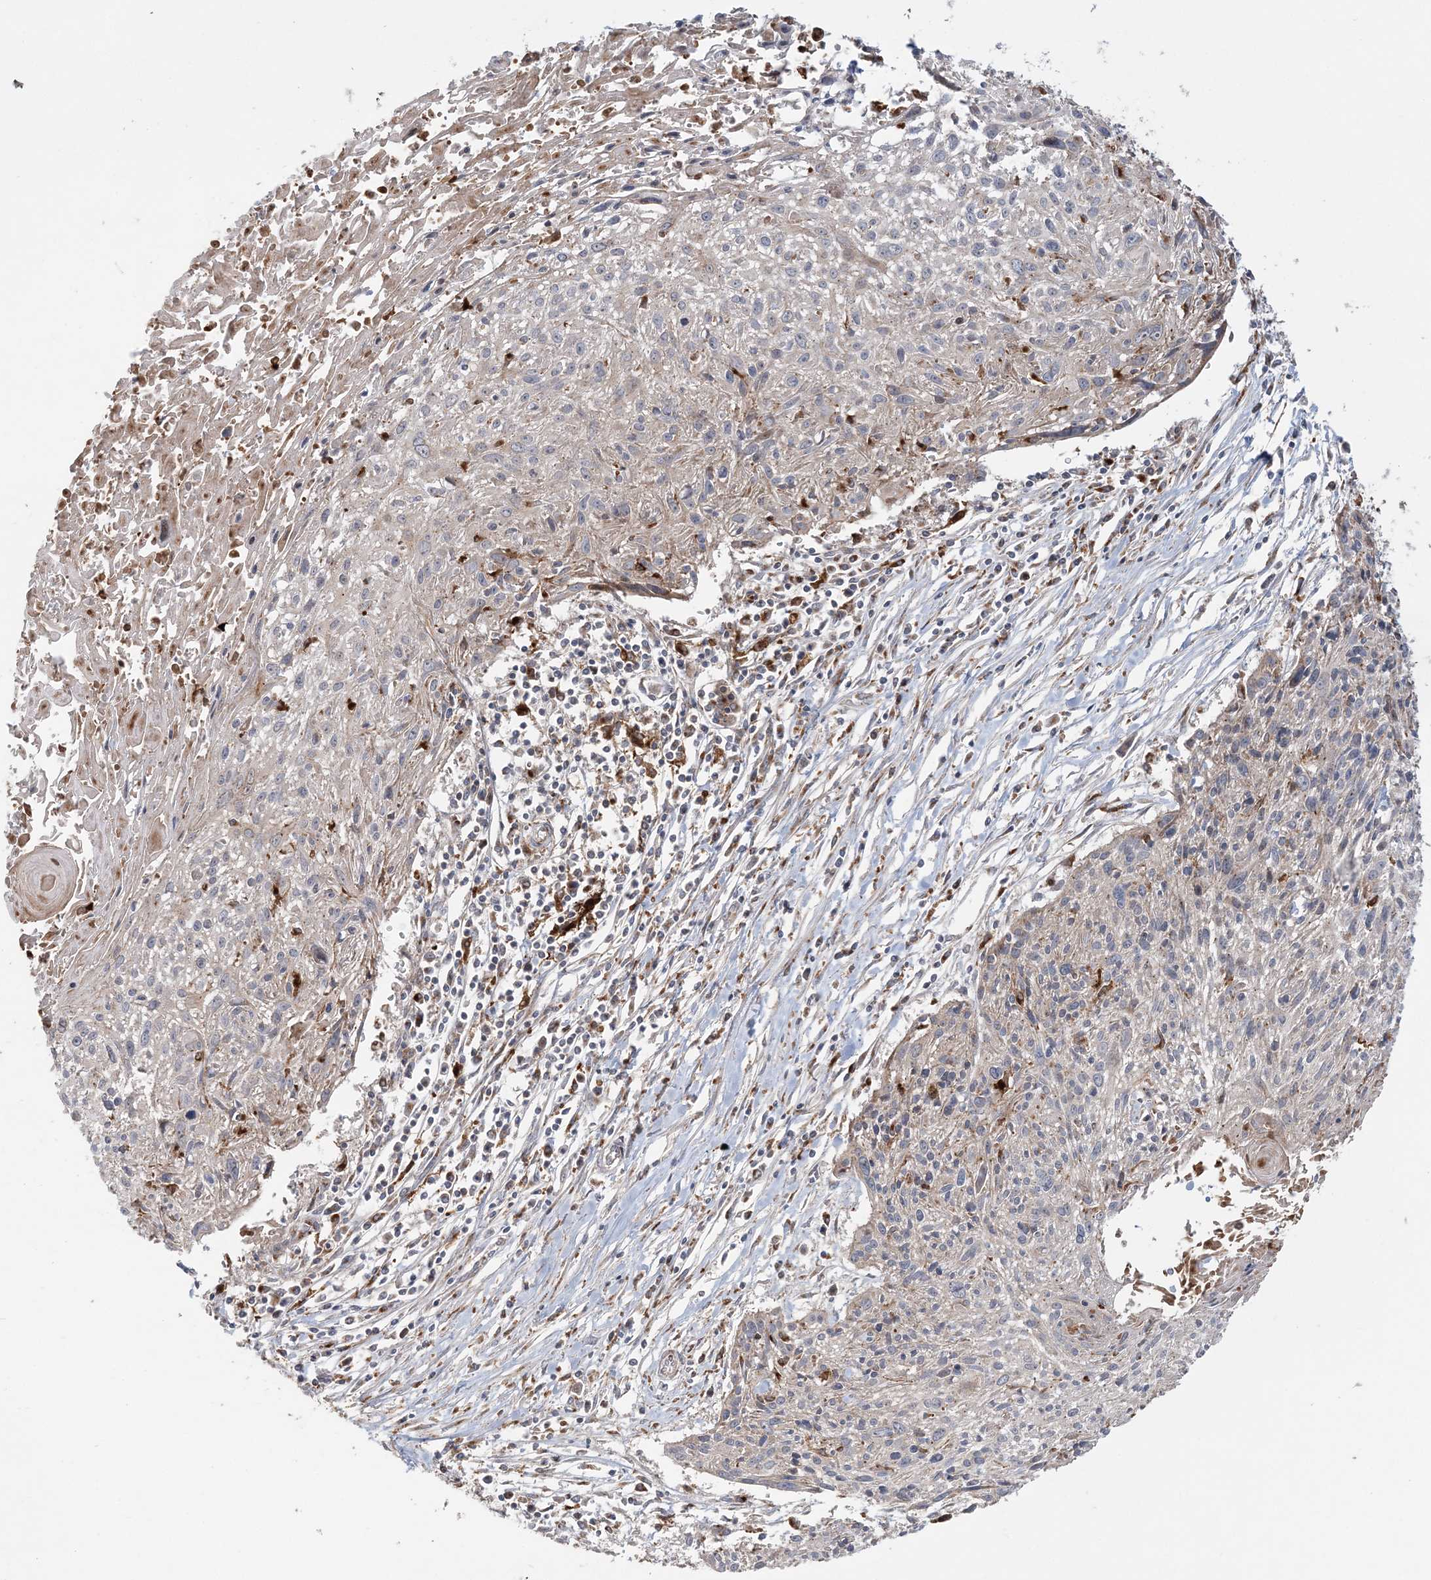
{"staining": {"intensity": "negative", "quantity": "none", "location": "none"}, "tissue": "cervical cancer", "cell_type": "Tumor cells", "image_type": "cancer", "snomed": [{"axis": "morphology", "description": "Squamous cell carcinoma, NOS"}, {"axis": "topography", "description": "Cervix"}], "caption": "IHC image of neoplastic tissue: cervical cancer (squamous cell carcinoma) stained with DAB reveals no significant protein expression in tumor cells.", "gene": "ABCC3", "patient": {"sex": "female", "age": 51}}